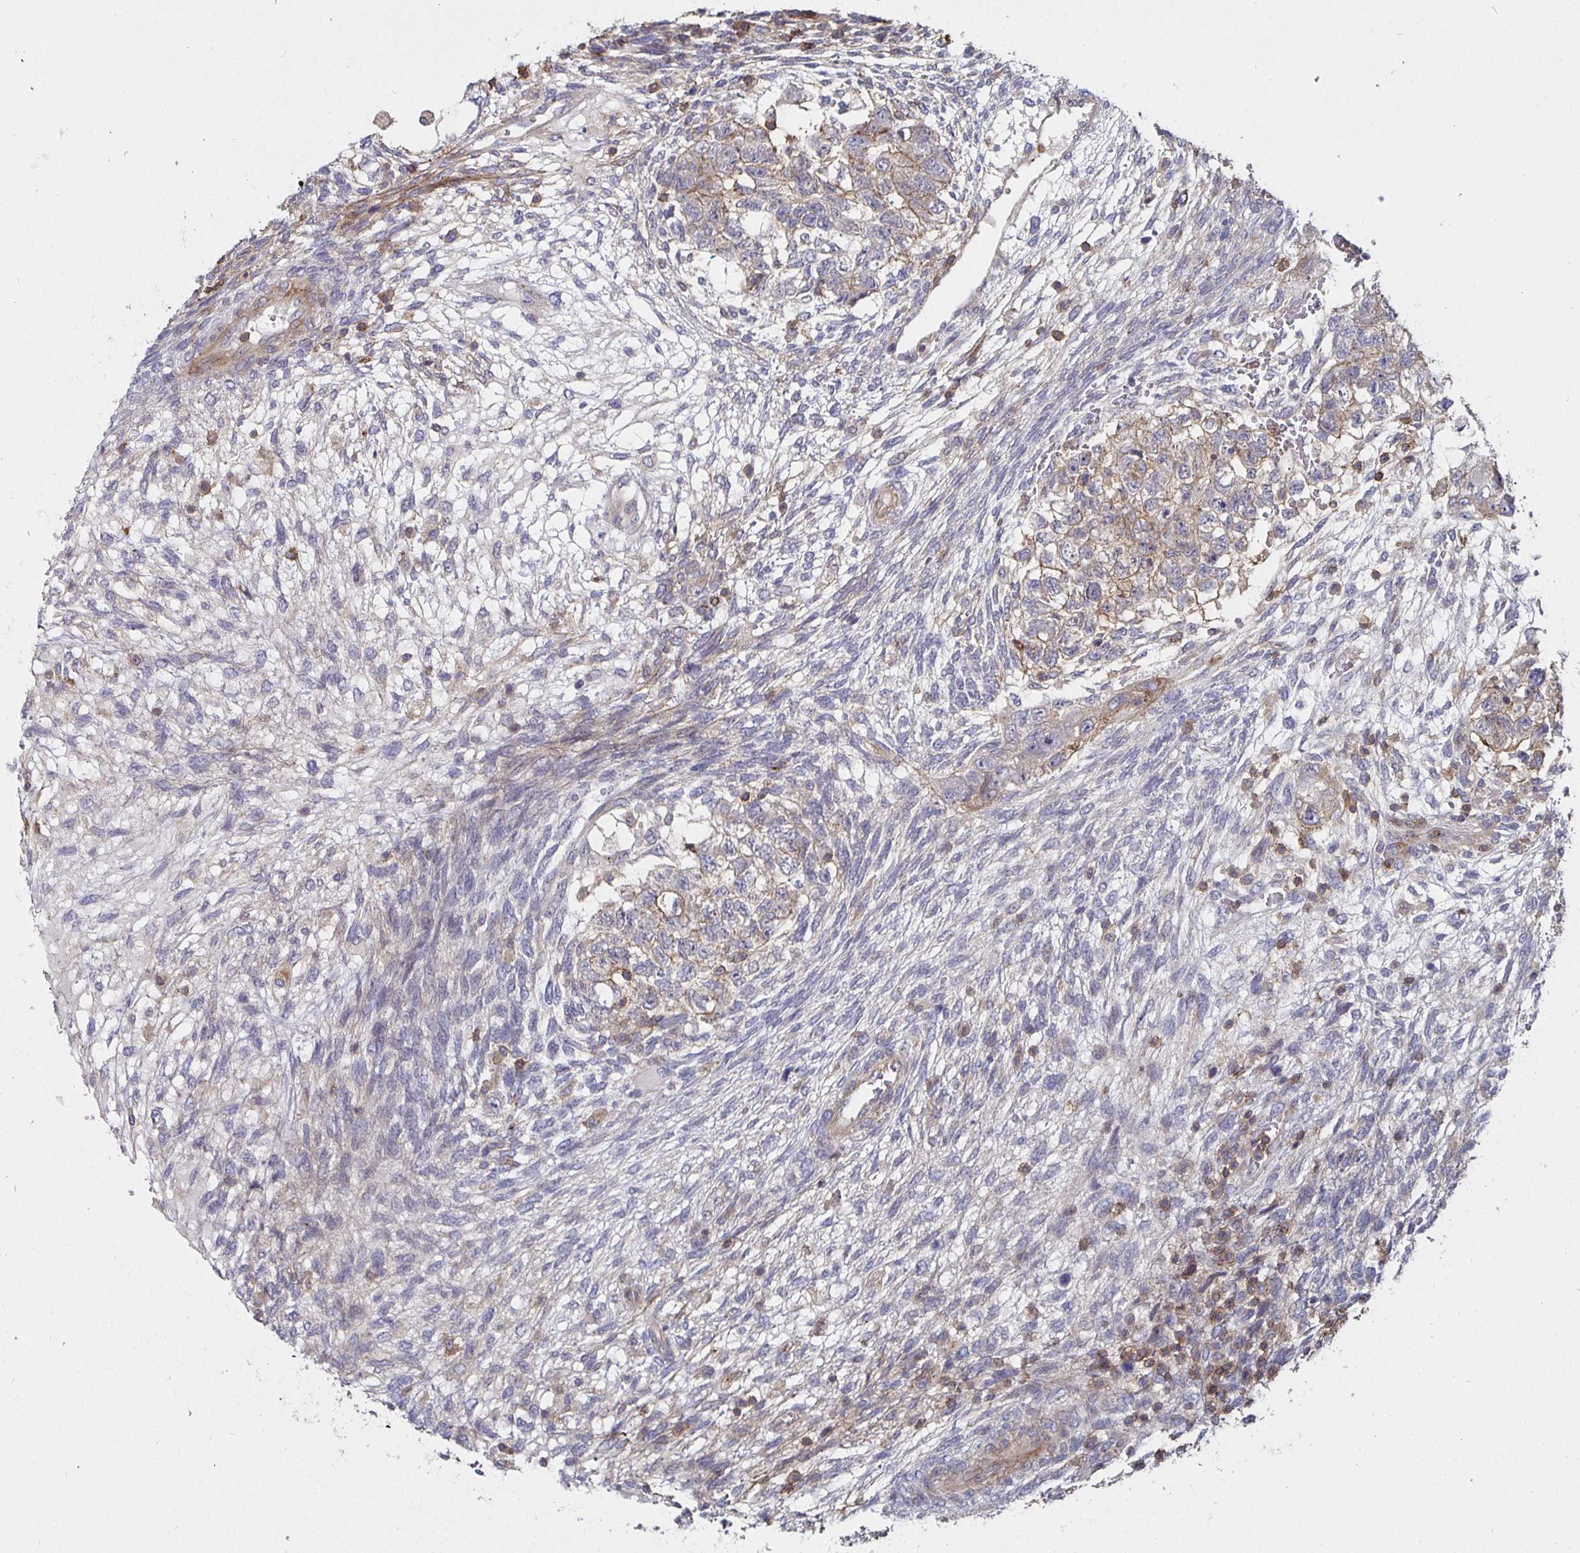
{"staining": {"intensity": "weak", "quantity": "25%-75%", "location": "cytoplasmic/membranous"}, "tissue": "testis cancer", "cell_type": "Tumor cells", "image_type": "cancer", "snomed": [{"axis": "morphology", "description": "Normal tissue, NOS"}, {"axis": "morphology", "description": "Carcinoma, Embryonal, NOS"}, {"axis": "topography", "description": "Testis"}], "caption": "Testis embryonal carcinoma tissue exhibits weak cytoplasmic/membranous expression in approximately 25%-75% of tumor cells", "gene": "GJA4", "patient": {"sex": "male", "age": 36}}